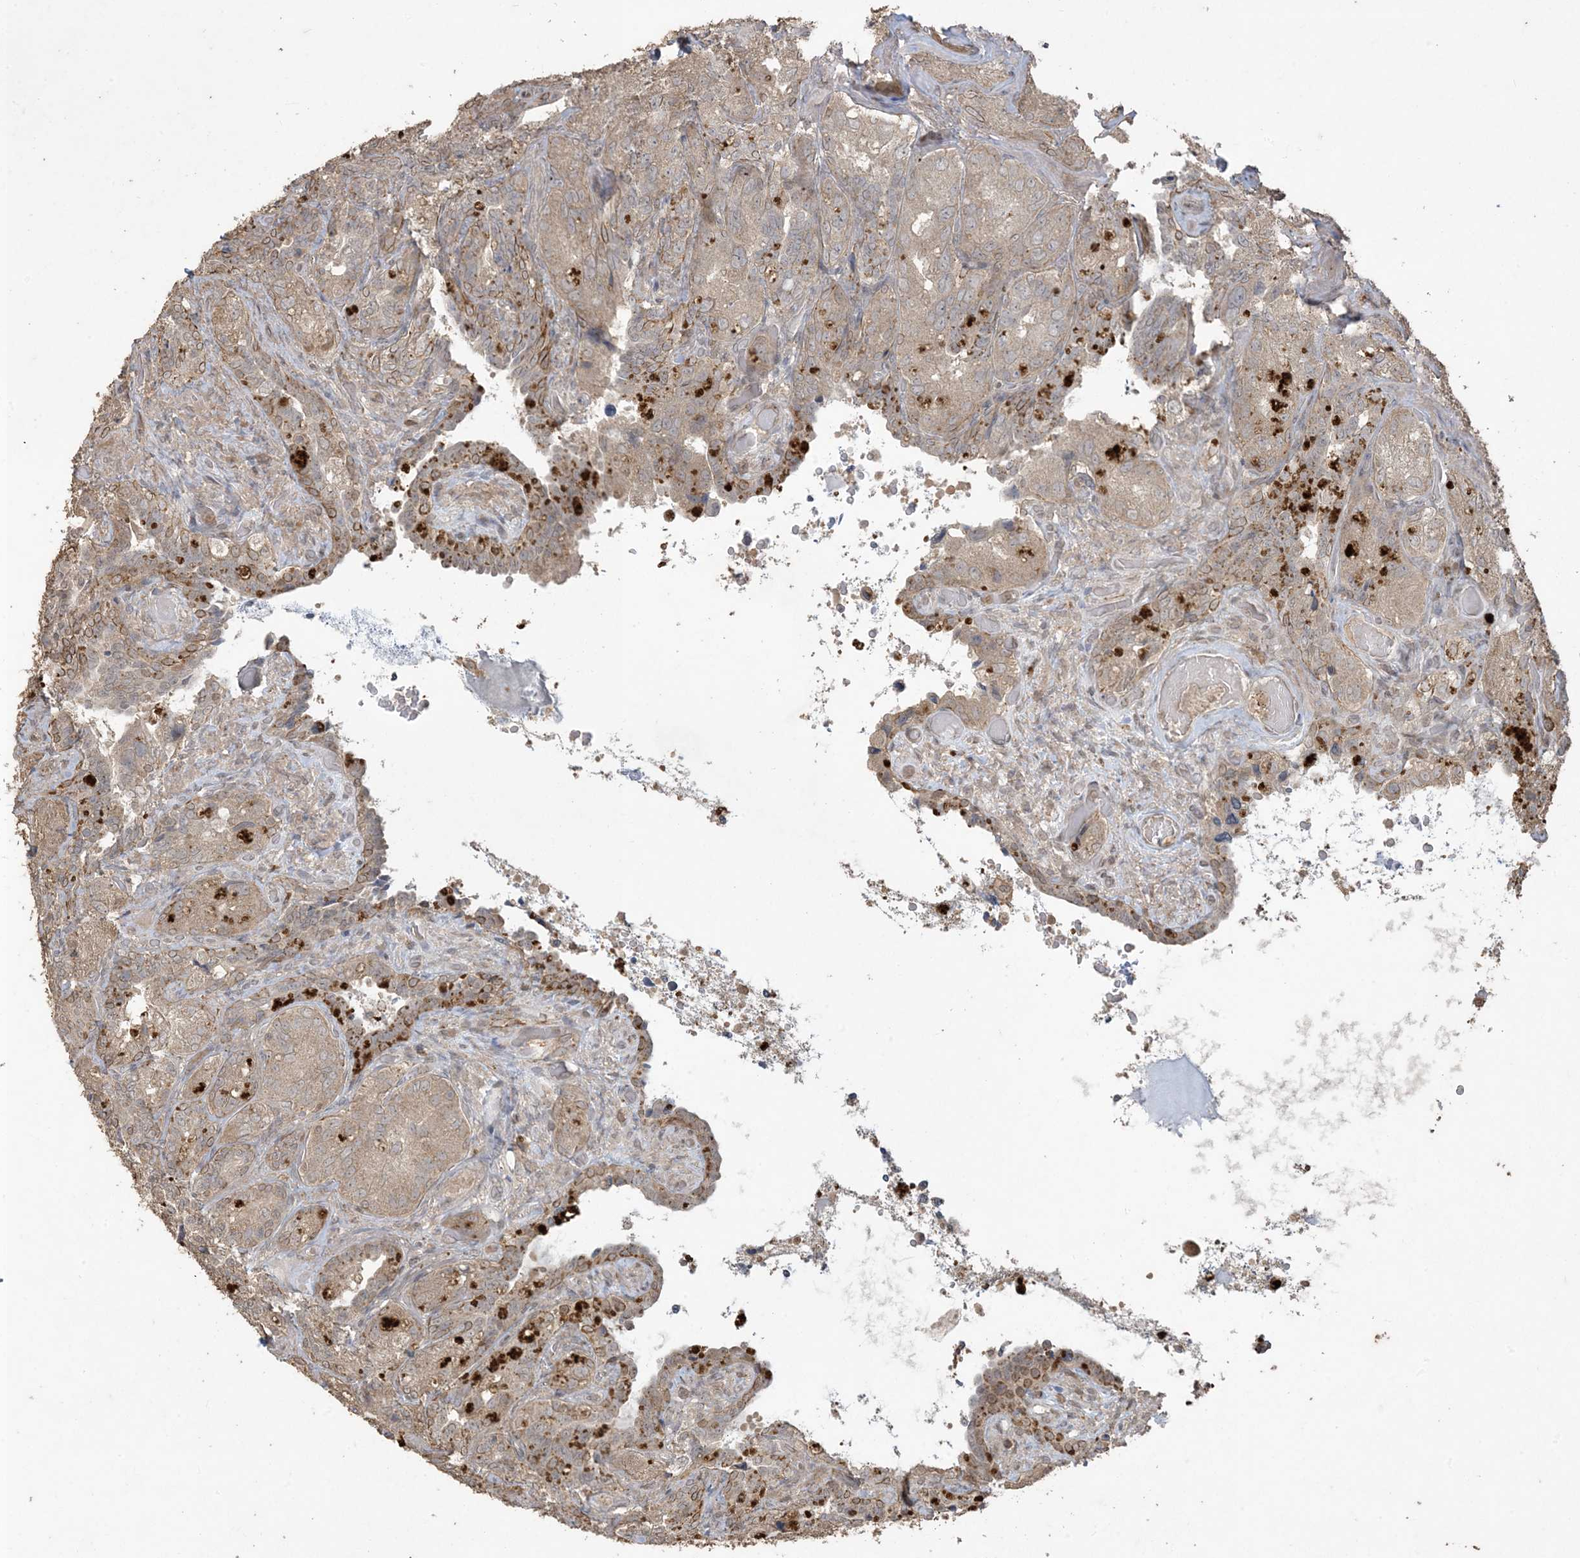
{"staining": {"intensity": "moderate", "quantity": ">75%", "location": "cytoplasmic/membranous"}, "tissue": "seminal vesicle", "cell_type": "Glandular cells", "image_type": "normal", "snomed": [{"axis": "morphology", "description": "Normal tissue, NOS"}, {"axis": "topography", "description": "Seminal veicle"}, {"axis": "topography", "description": "Peripheral nerve tissue"}], "caption": "Human seminal vesicle stained for a protein (brown) reveals moderate cytoplasmic/membranous positive expression in about >75% of glandular cells.", "gene": "EFCAB8", "patient": {"sex": "male", "age": 67}}